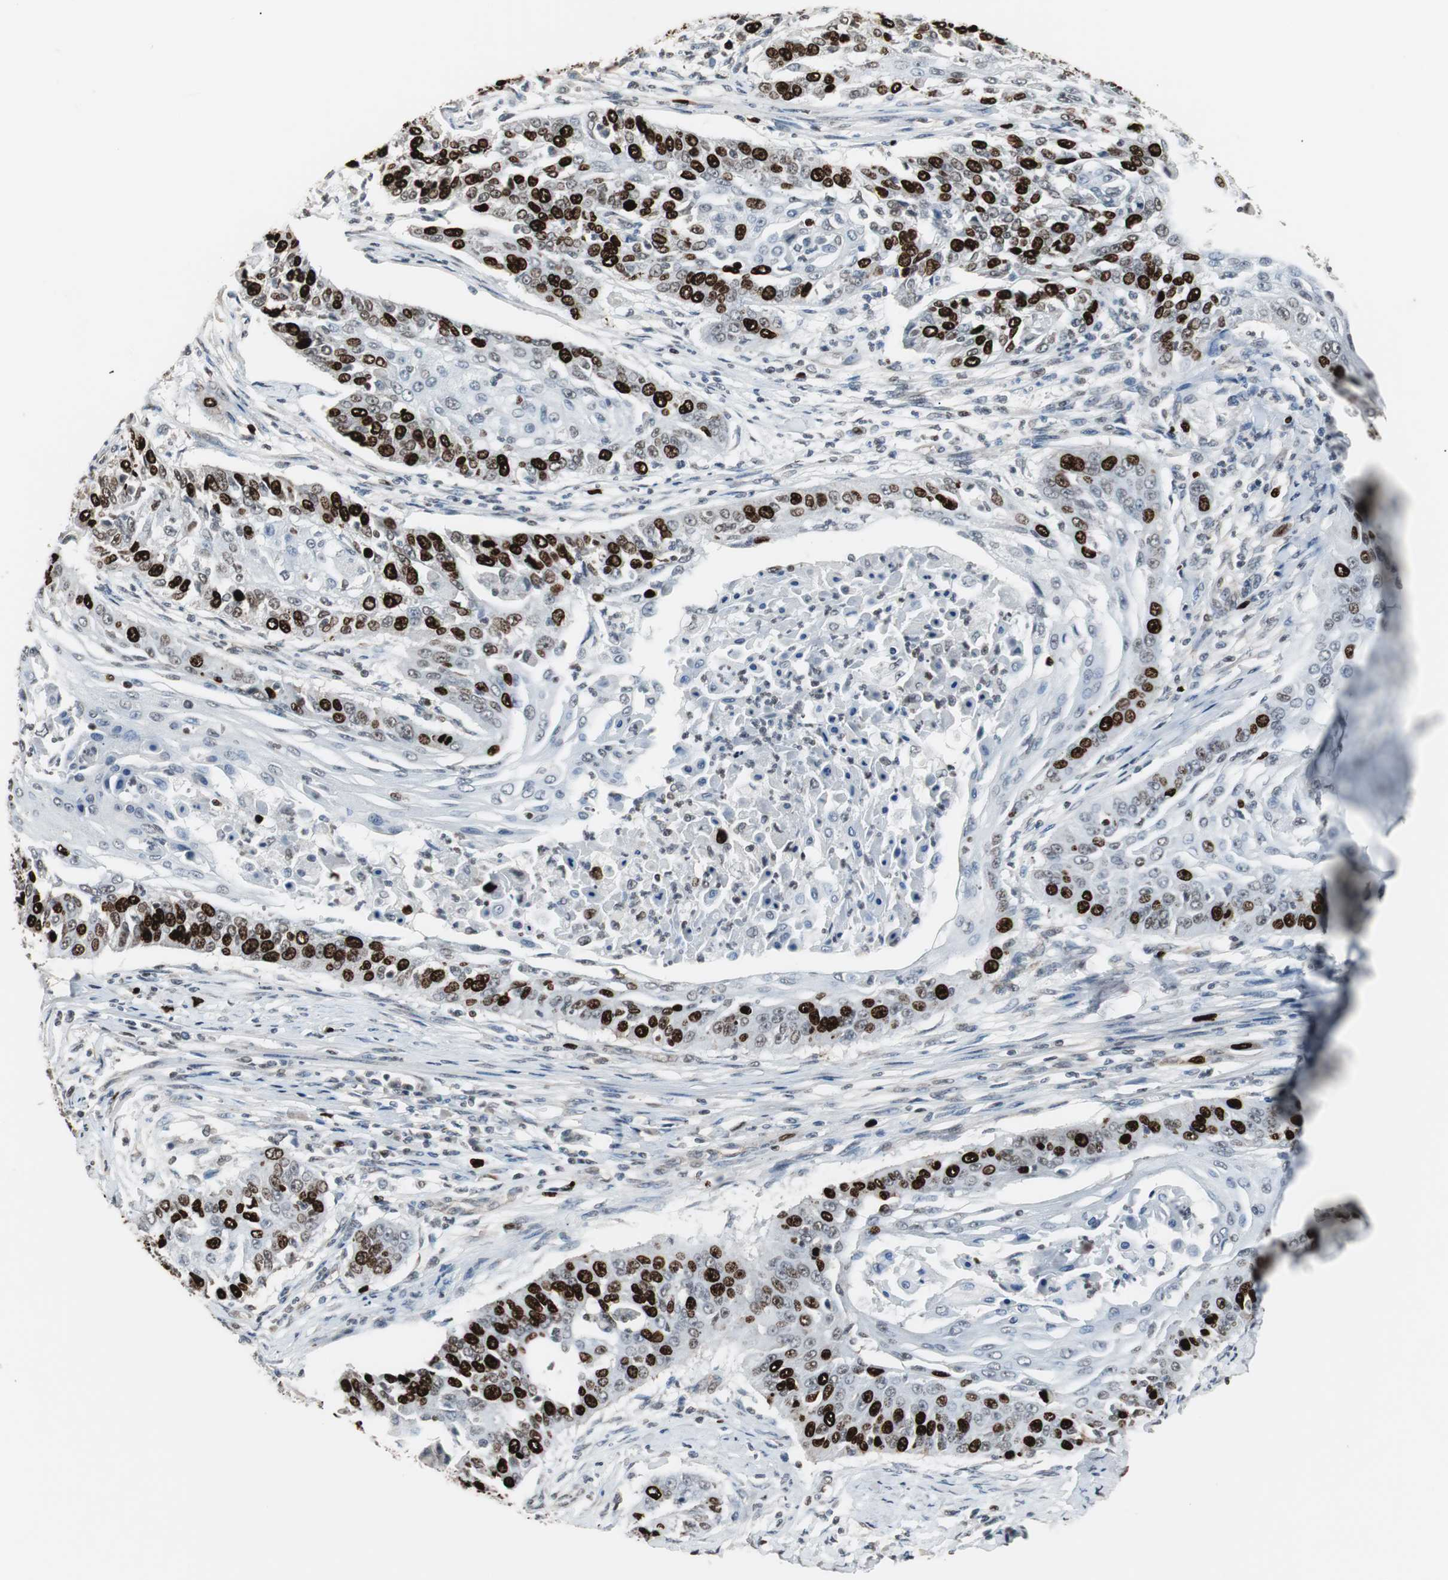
{"staining": {"intensity": "strong", "quantity": ">75%", "location": "nuclear"}, "tissue": "cervical cancer", "cell_type": "Tumor cells", "image_type": "cancer", "snomed": [{"axis": "morphology", "description": "Squamous cell carcinoma, NOS"}, {"axis": "topography", "description": "Cervix"}], "caption": "Protein staining exhibits strong nuclear staining in about >75% of tumor cells in cervical cancer (squamous cell carcinoma).", "gene": "TOP2A", "patient": {"sex": "female", "age": 33}}